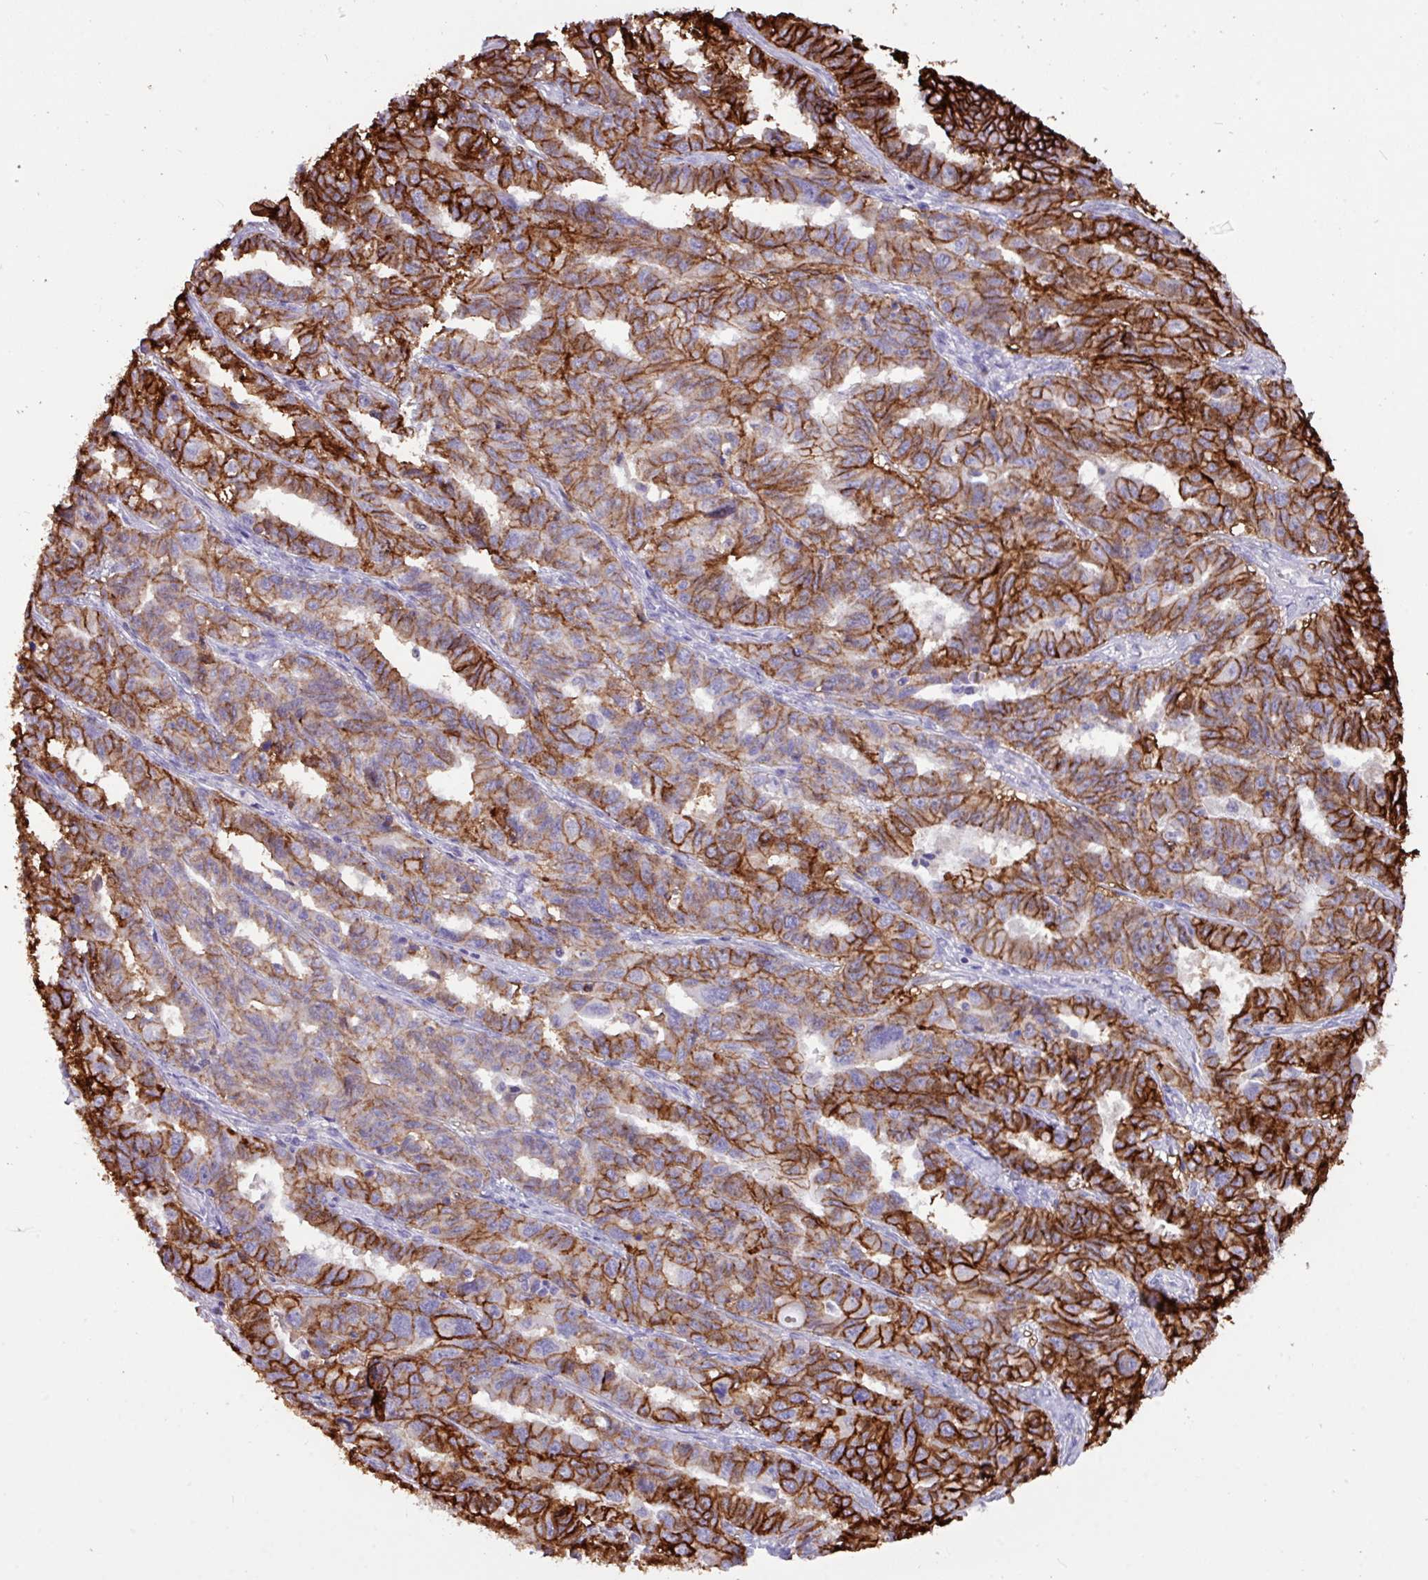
{"staining": {"intensity": "strong", "quantity": ">75%", "location": "cytoplasmic/membranous"}, "tissue": "ovarian cancer", "cell_type": "Tumor cells", "image_type": "cancer", "snomed": [{"axis": "morphology", "description": "Adenocarcinoma, NOS"}, {"axis": "morphology", "description": "Carcinoma, endometroid"}, {"axis": "topography", "description": "Ovary"}], "caption": "A brown stain shows strong cytoplasmic/membranous positivity of a protein in human endometroid carcinoma (ovarian) tumor cells.", "gene": "EPCAM", "patient": {"sex": "female", "age": 72}}